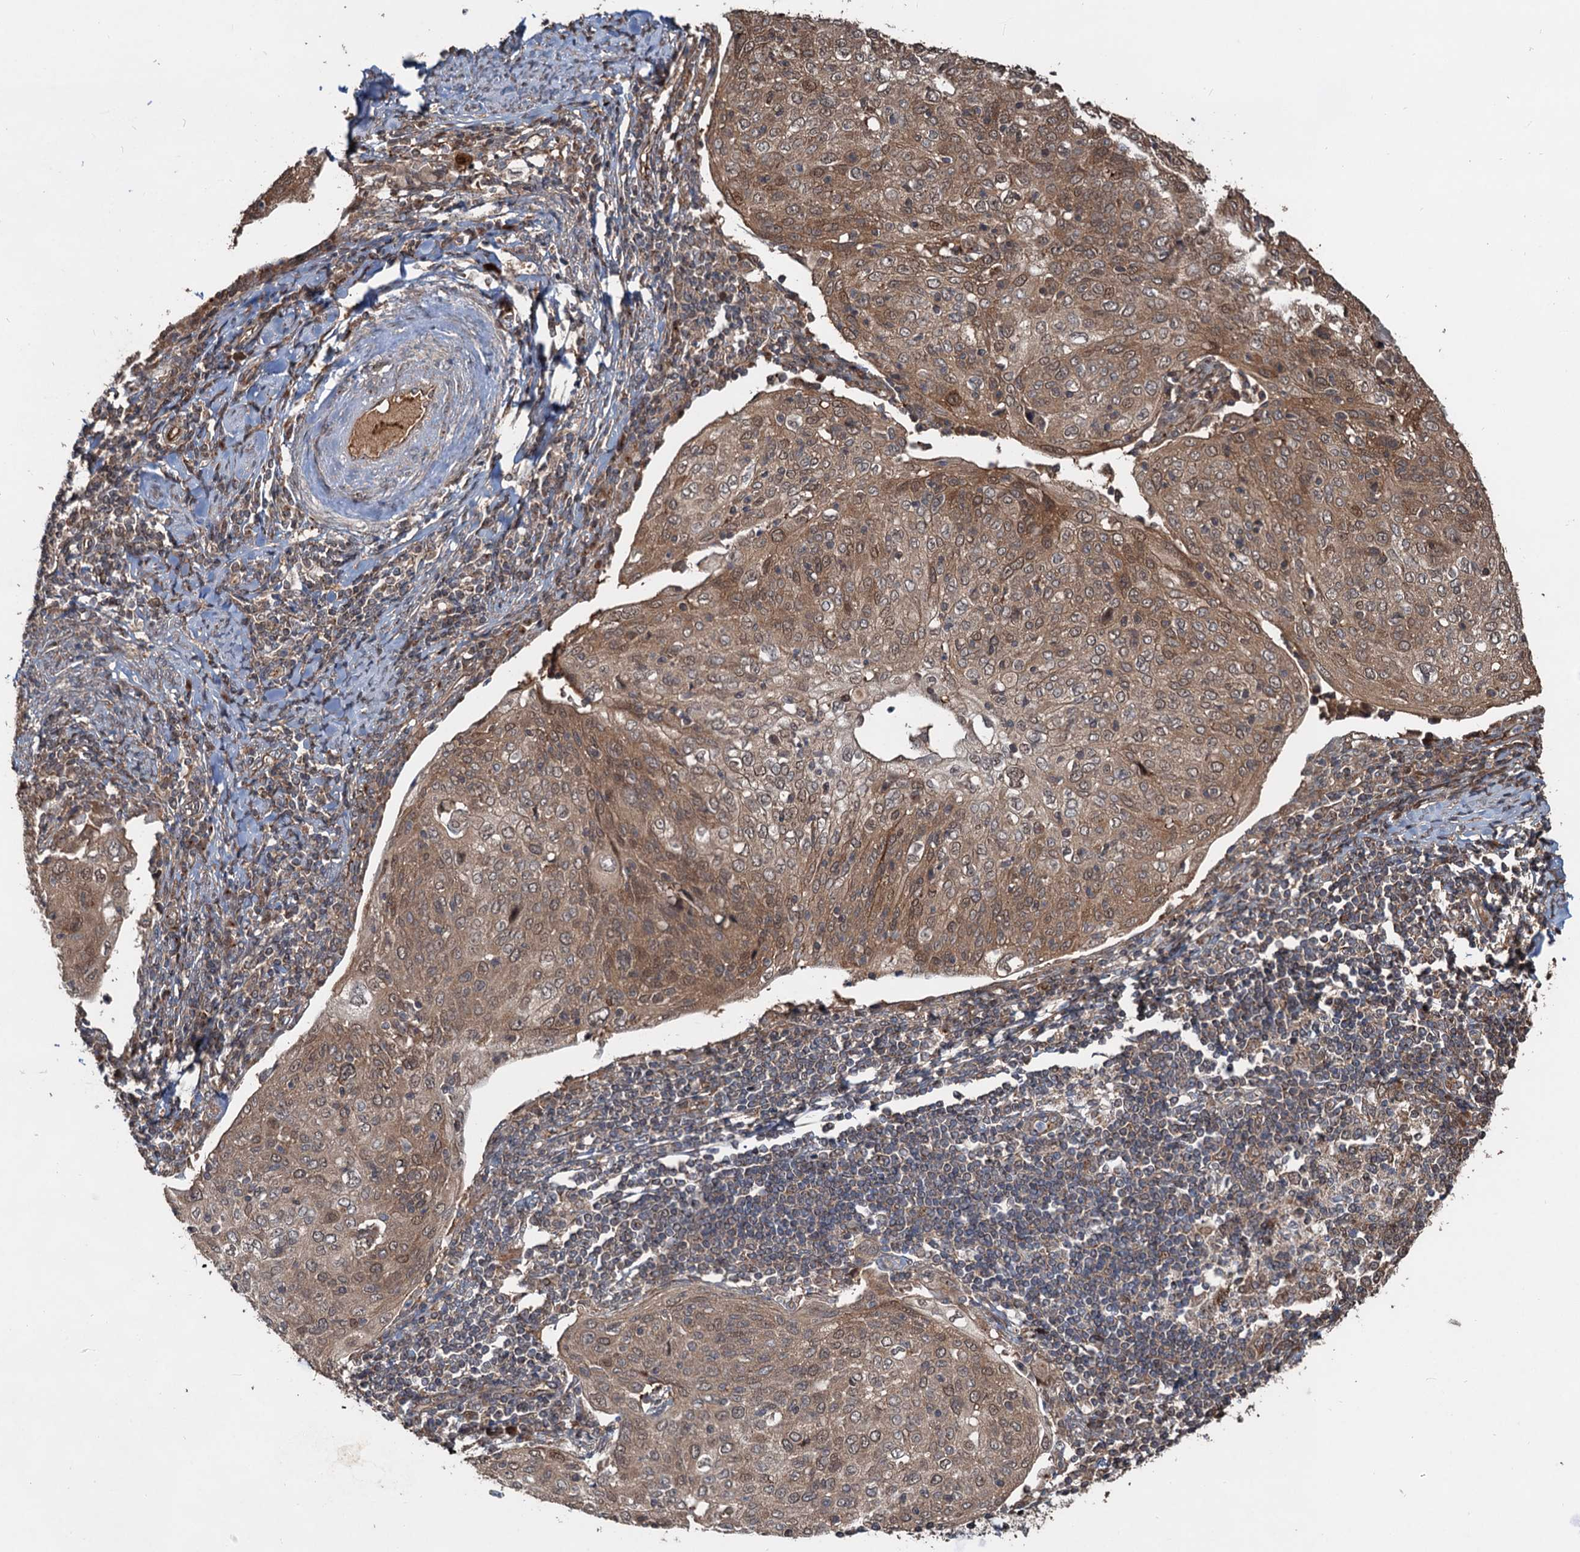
{"staining": {"intensity": "moderate", "quantity": ">75%", "location": "cytoplasmic/membranous,nuclear"}, "tissue": "cervical cancer", "cell_type": "Tumor cells", "image_type": "cancer", "snomed": [{"axis": "morphology", "description": "Squamous cell carcinoma, NOS"}, {"axis": "topography", "description": "Cervix"}], "caption": "Immunohistochemical staining of human cervical cancer (squamous cell carcinoma) exhibits medium levels of moderate cytoplasmic/membranous and nuclear positivity in about >75% of tumor cells.", "gene": "DEXI", "patient": {"sex": "female", "age": 67}}